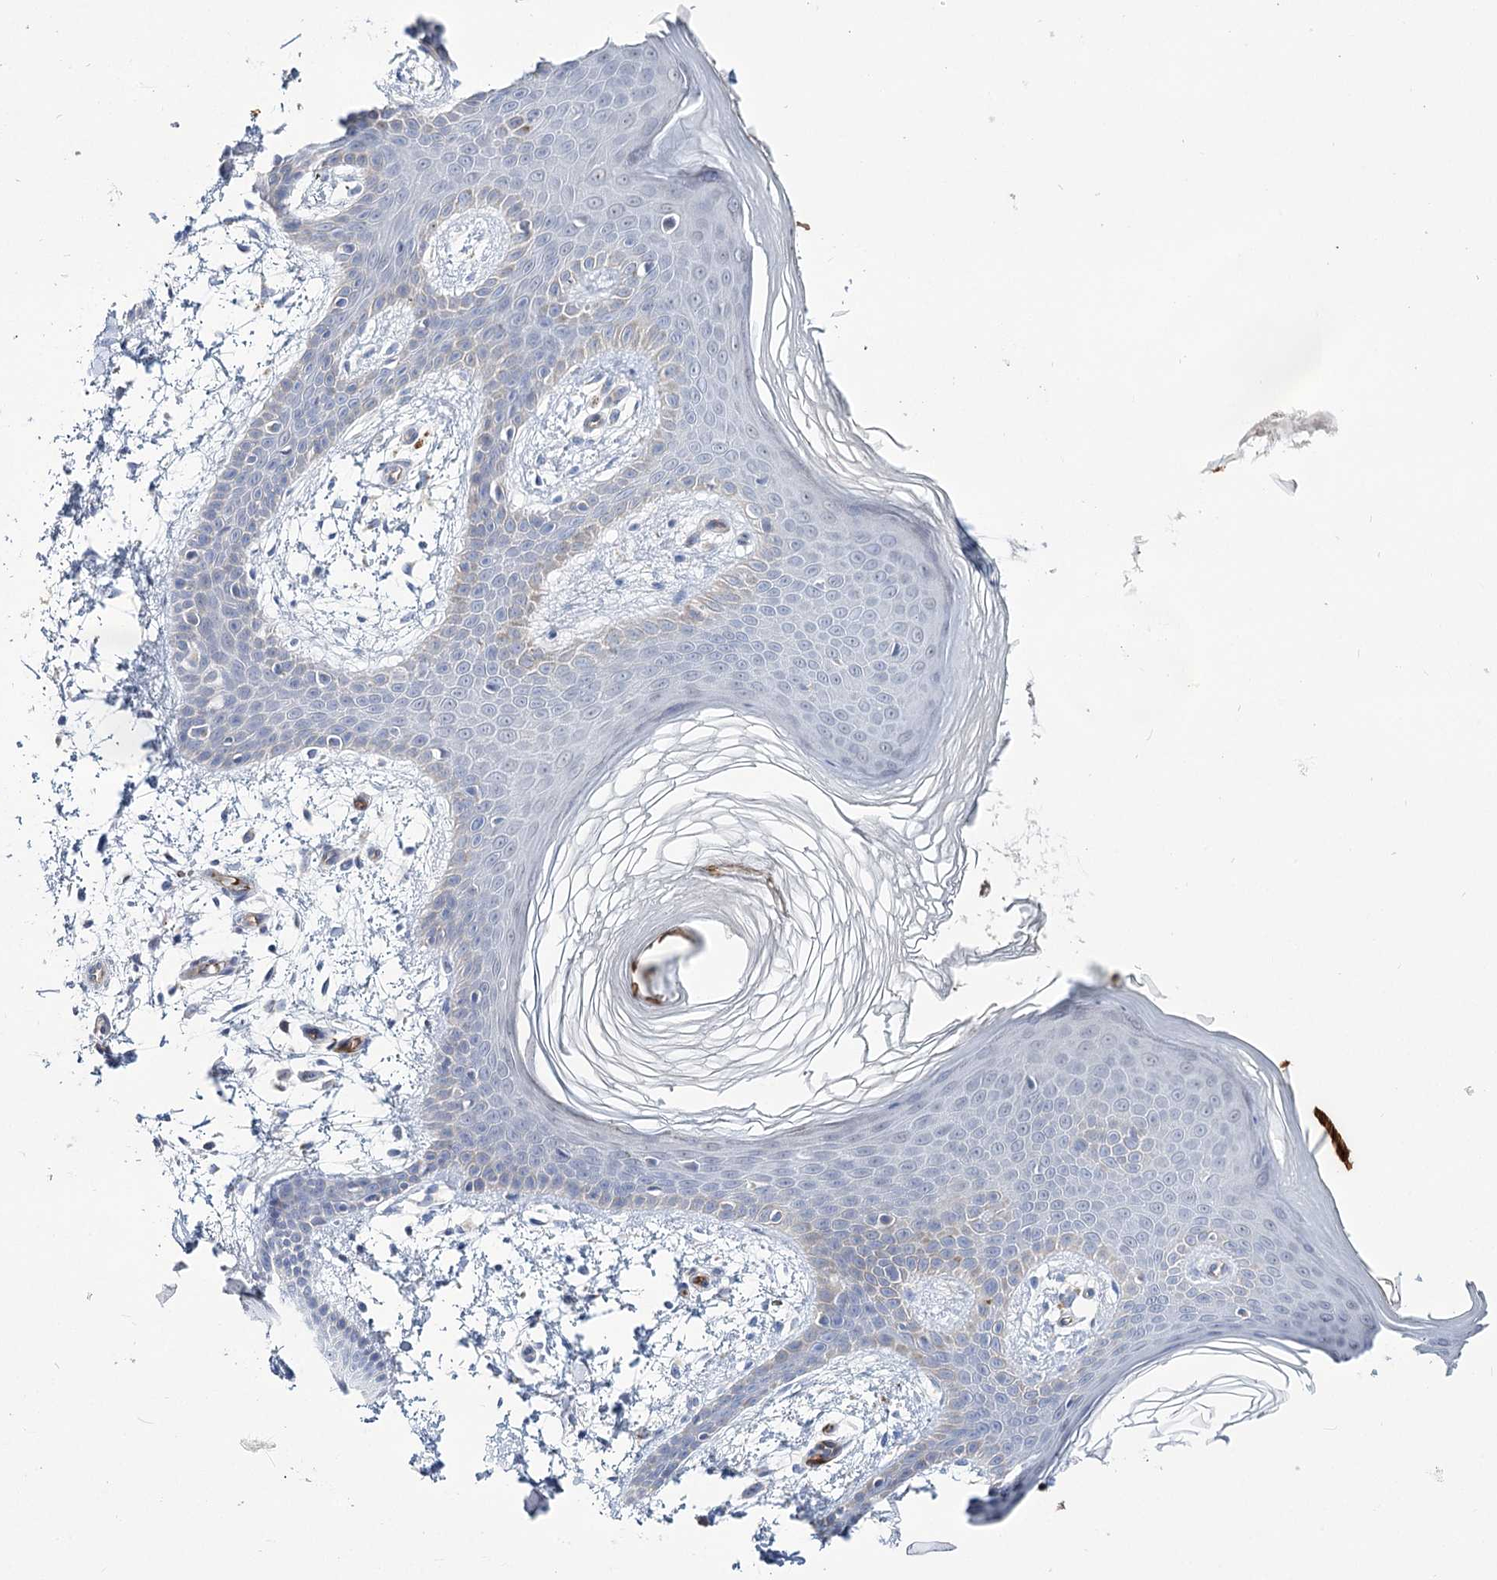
{"staining": {"intensity": "negative", "quantity": "none", "location": "none"}, "tissue": "skin", "cell_type": "Fibroblasts", "image_type": "normal", "snomed": [{"axis": "morphology", "description": "Normal tissue, NOS"}, {"axis": "topography", "description": "Skin"}], "caption": "Immunohistochemical staining of benign human skin demonstrates no significant staining in fibroblasts.", "gene": "GBF1", "patient": {"sex": "male", "age": 36}}